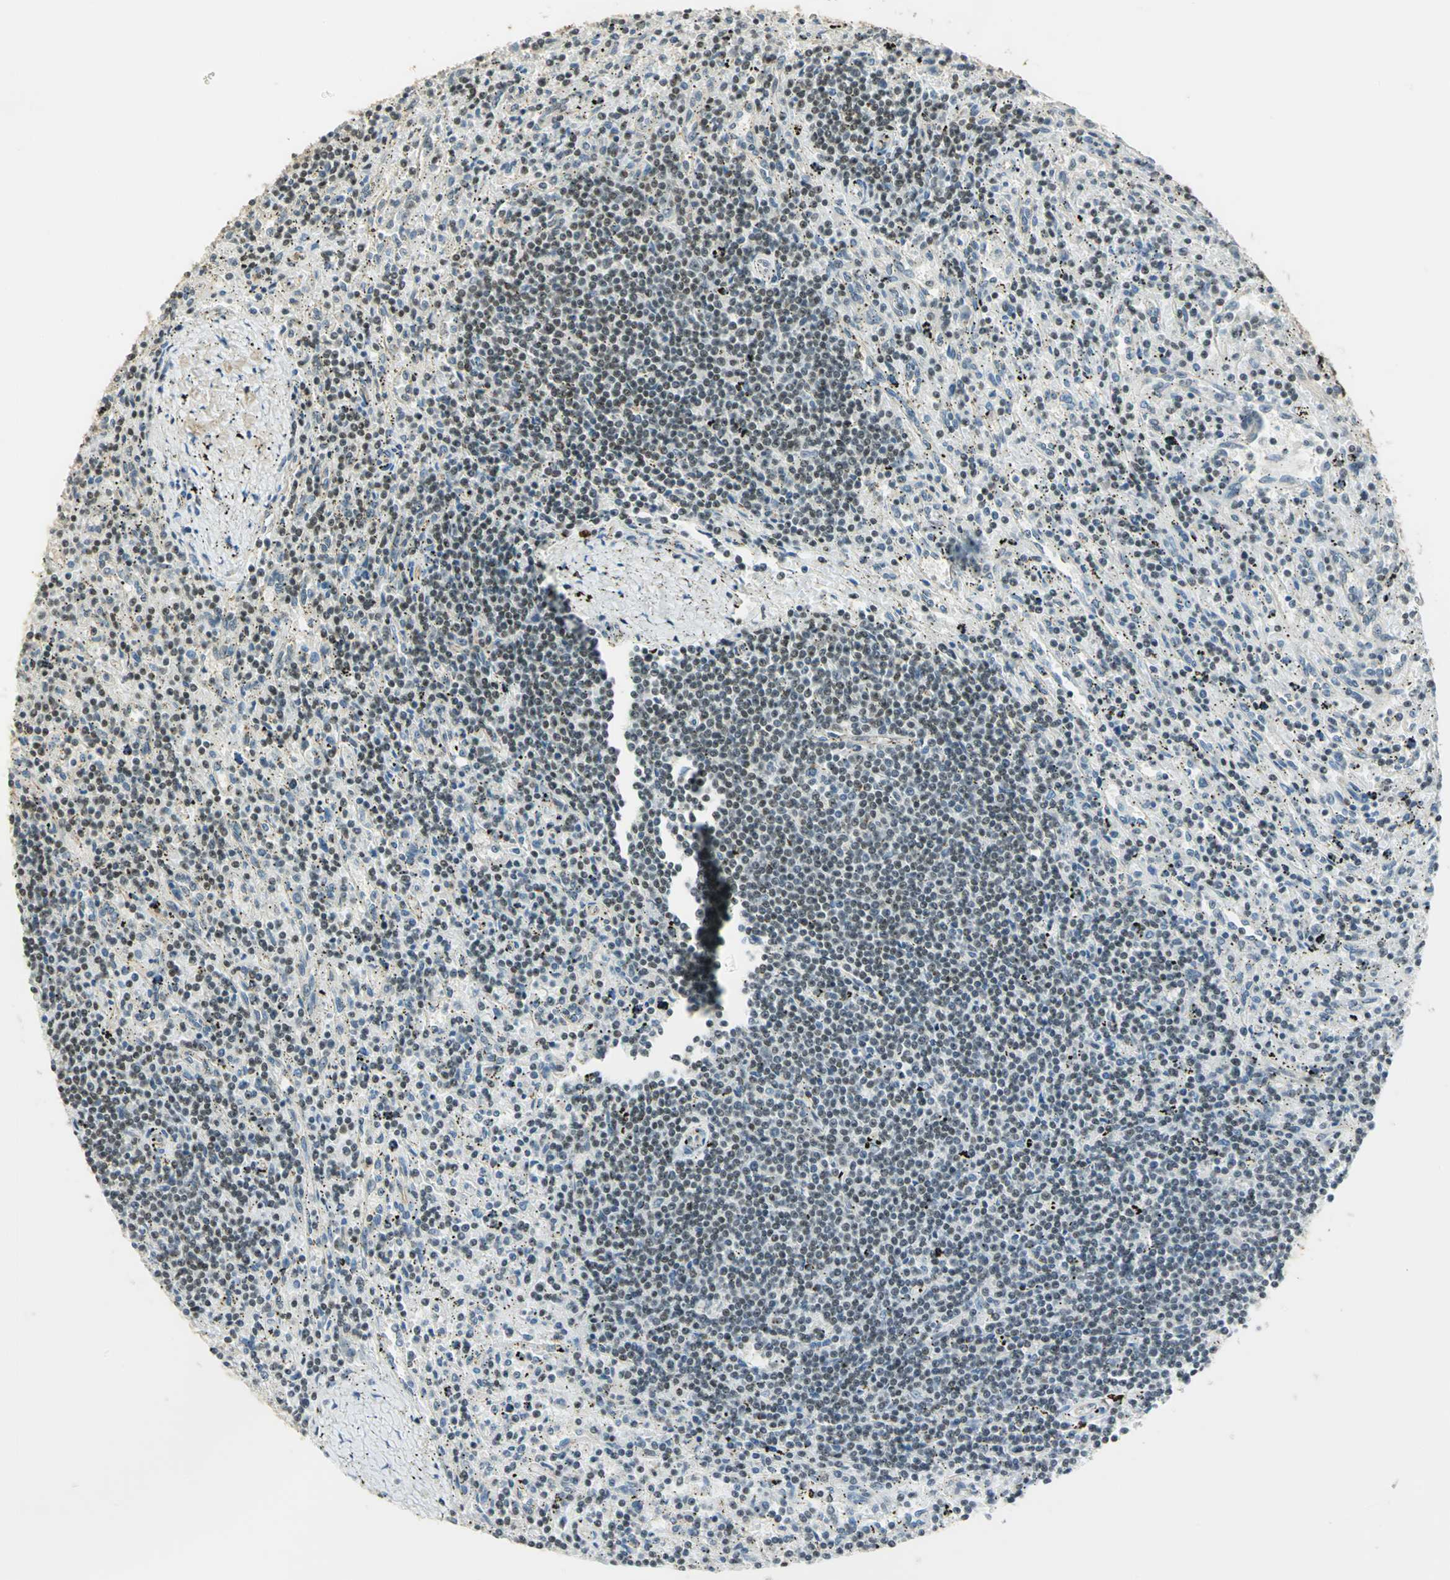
{"staining": {"intensity": "weak", "quantity": "<25%", "location": "nuclear"}, "tissue": "lymphoma", "cell_type": "Tumor cells", "image_type": "cancer", "snomed": [{"axis": "morphology", "description": "Malignant lymphoma, non-Hodgkin's type, Low grade"}, {"axis": "topography", "description": "Spleen"}], "caption": "Lymphoma stained for a protein using immunohistochemistry (IHC) displays no positivity tumor cells.", "gene": "ELF1", "patient": {"sex": "male", "age": 76}}